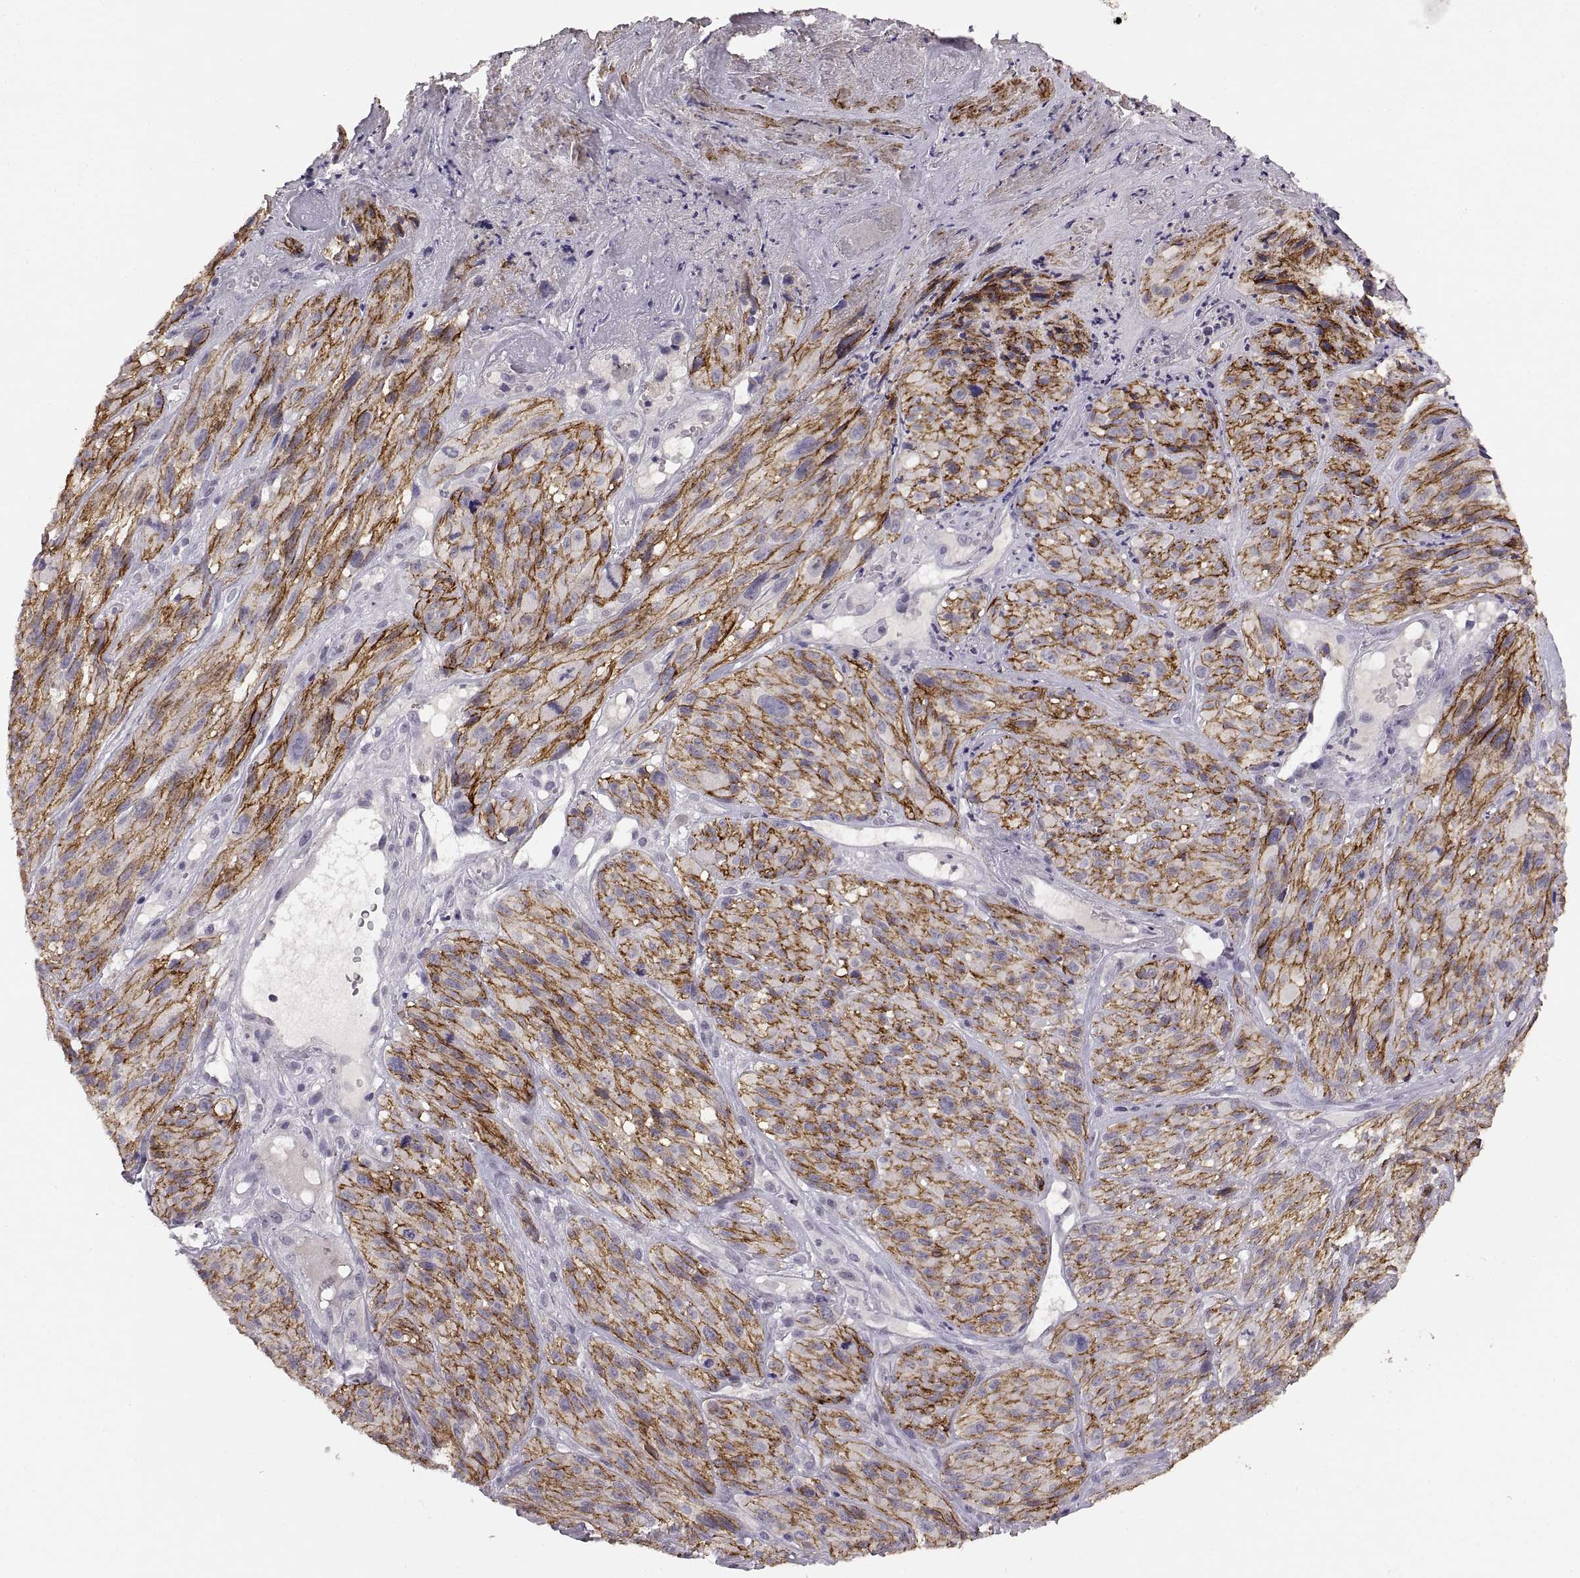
{"staining": {"intensity": "strong", "quantity": "25%-75%", "location": "cytoplasmic/membranous"}, "tissue": "melanoma", "cell_type": "Tumor cells", "image_type": "cancer", "snomed": [{"axis": "morphology", "description": "Malignant melanoma, NOS"}, {"axis": "topography", "description": "Skin"}], "caption": "Melanoma tissue displays strong cytoplasmic/membranous expression in about 25%-75% of tumor cells, visualized by immunohistochemistry.", "gene": "CDH2", "patient": {"sex": "male", "age": 51}}